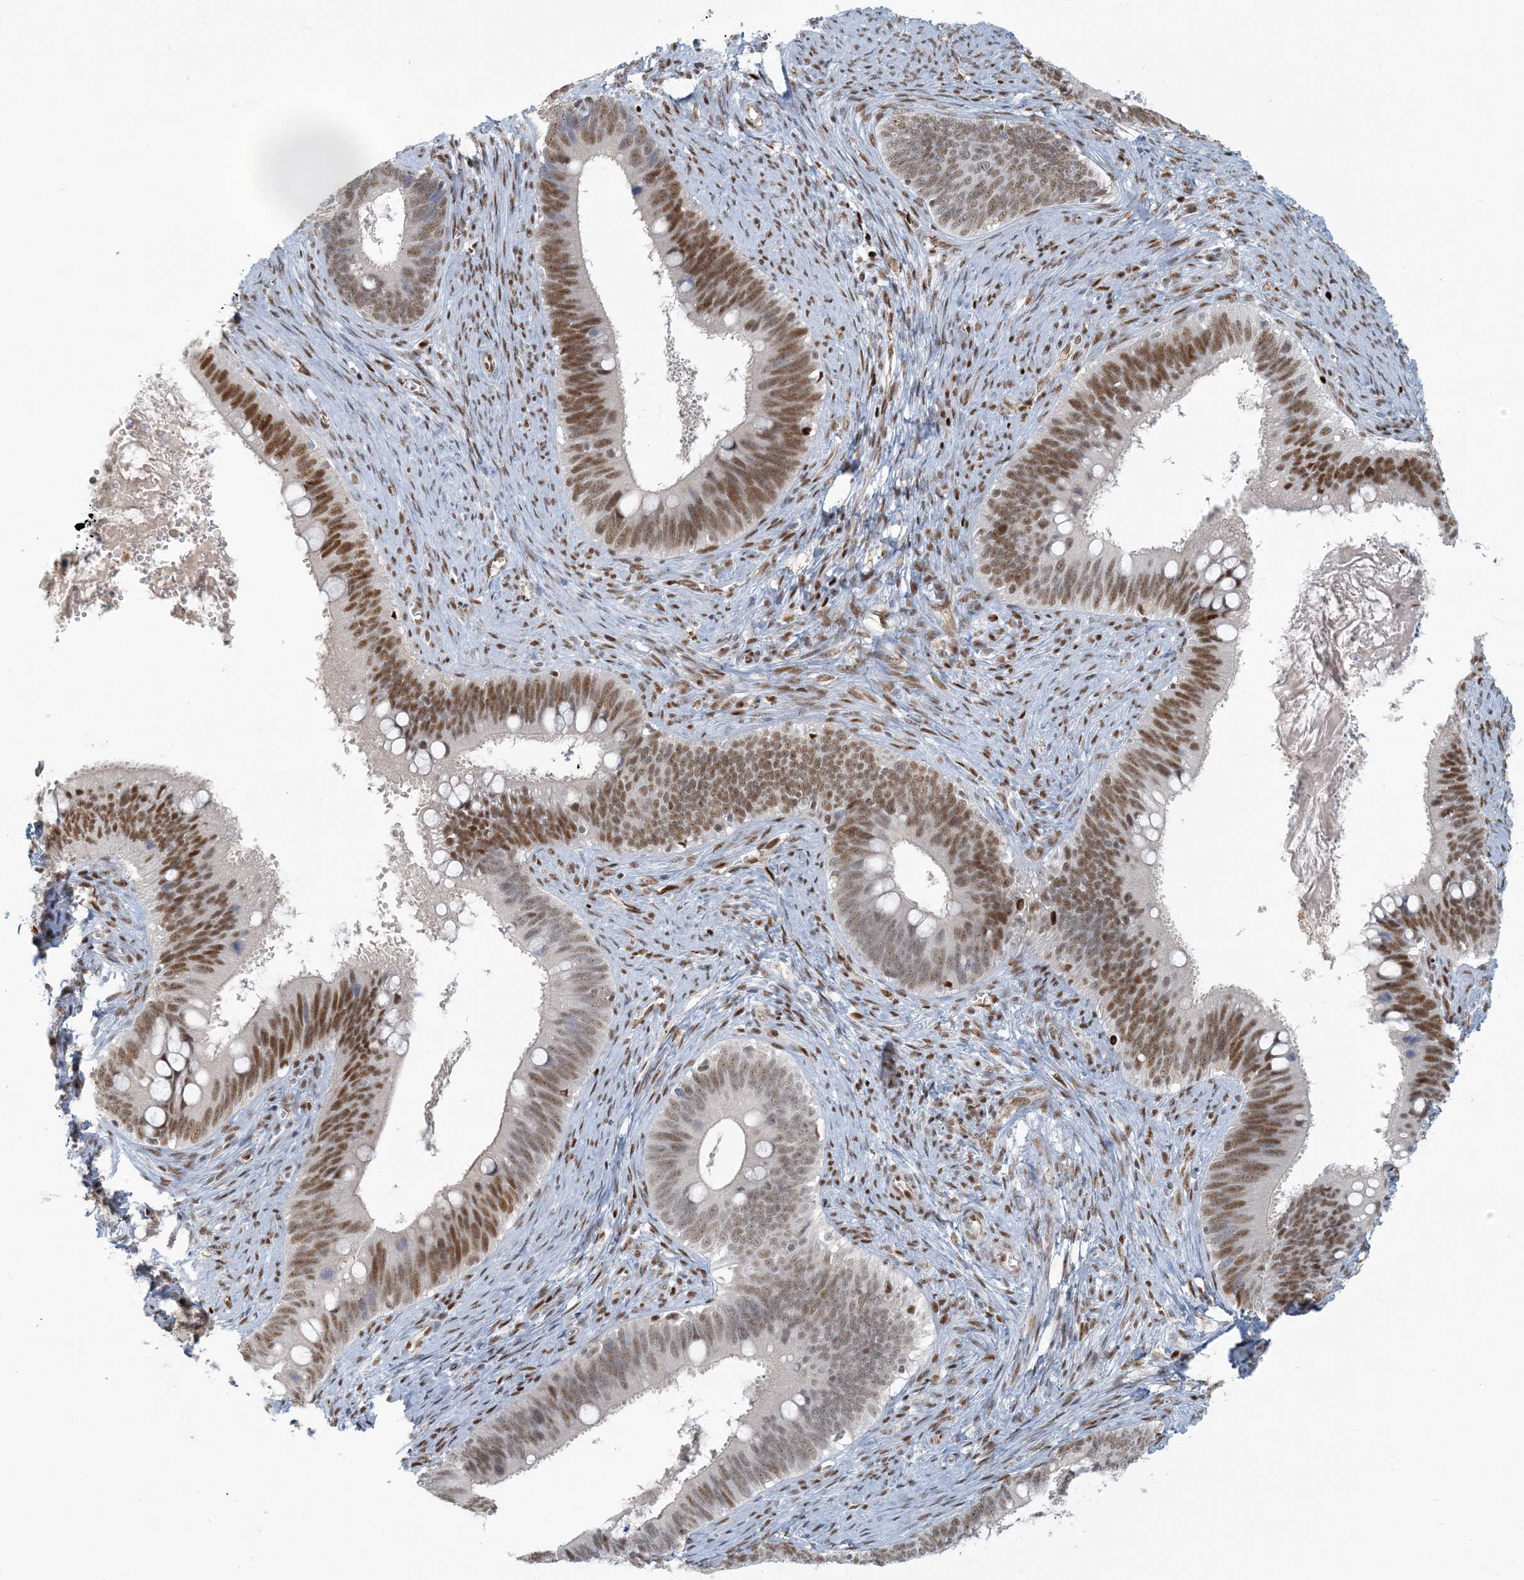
{"staining": {"intensity": "moderate", "quantity": ">75%", "location": "nuclear"}, "tissue": "cervical cancer", "cell_type": "Tumor cells", "image_type": "cancer", "snomed": [{"axis": "morphology", "description": "Adenocarcinoma, NOS"}, {"axis": "topography", "description": "Cervix"}], "caption": "Protein staining displays moderate nuclear expression in about >75% of tumor cells in cervical cancer.", "gene": "AK9", "patient": {"sex": "female", "age": 42}}